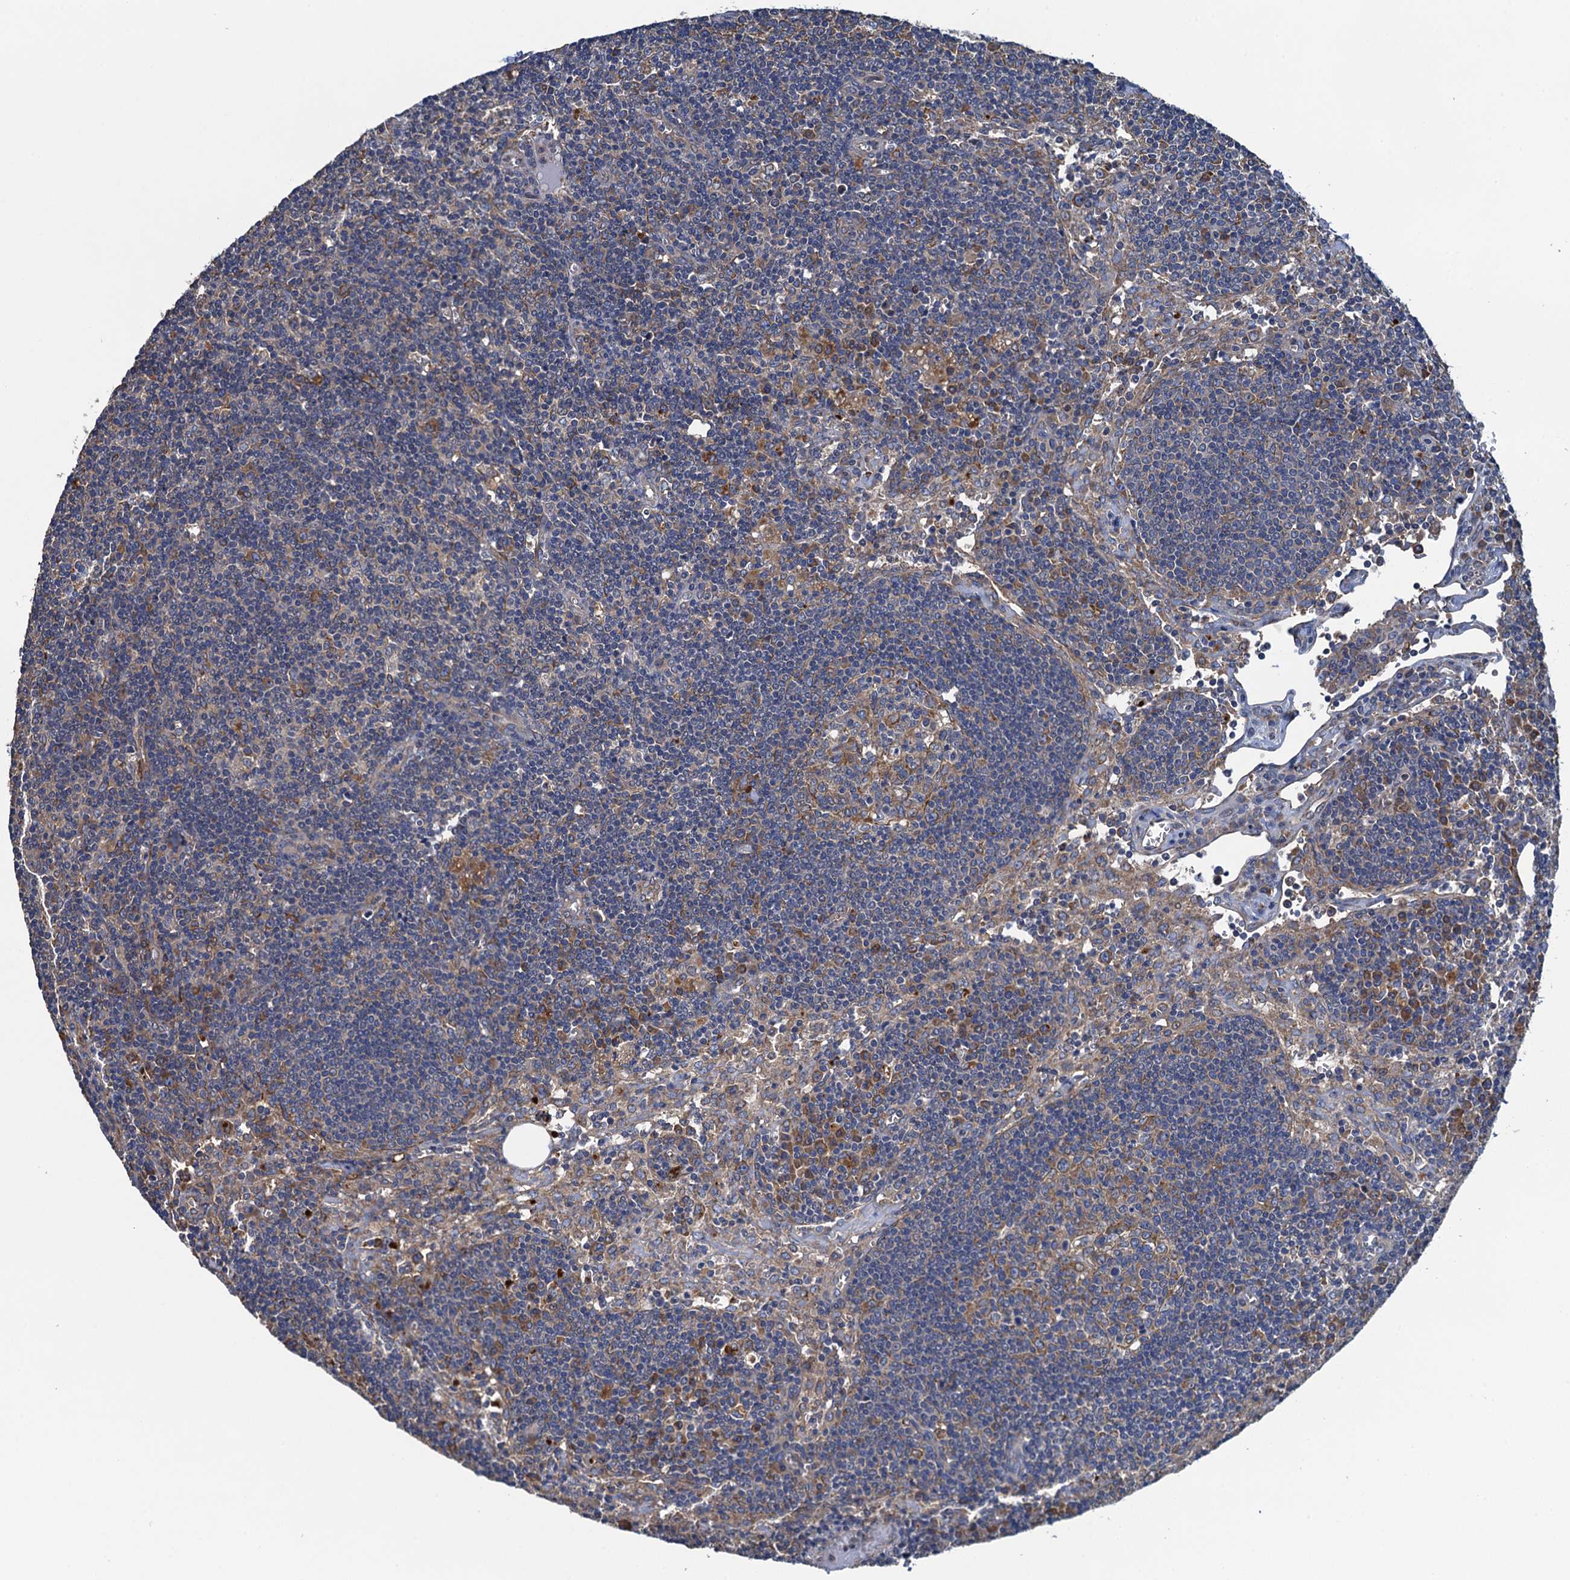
{"staining": {"intensity": "weak", "quantity": "25%-75%", "location": "cytoplasmic/membranous"}, "tissue": "lymph node", "cell_type": "Germinal center cells", "image_type": "normal", "snomed": [{"axis": "morphology", "description": "Normal tissue, NOS"}, {"axis": "topography", "description": "Lymph node"}], "caption": "Germinal center cells display weak cytoplasmic/membranous staining in about 25%-75% of cells in benign lymph node.", "gene": "ADCY9", "patient": {"sex": "male", "age": 58}}